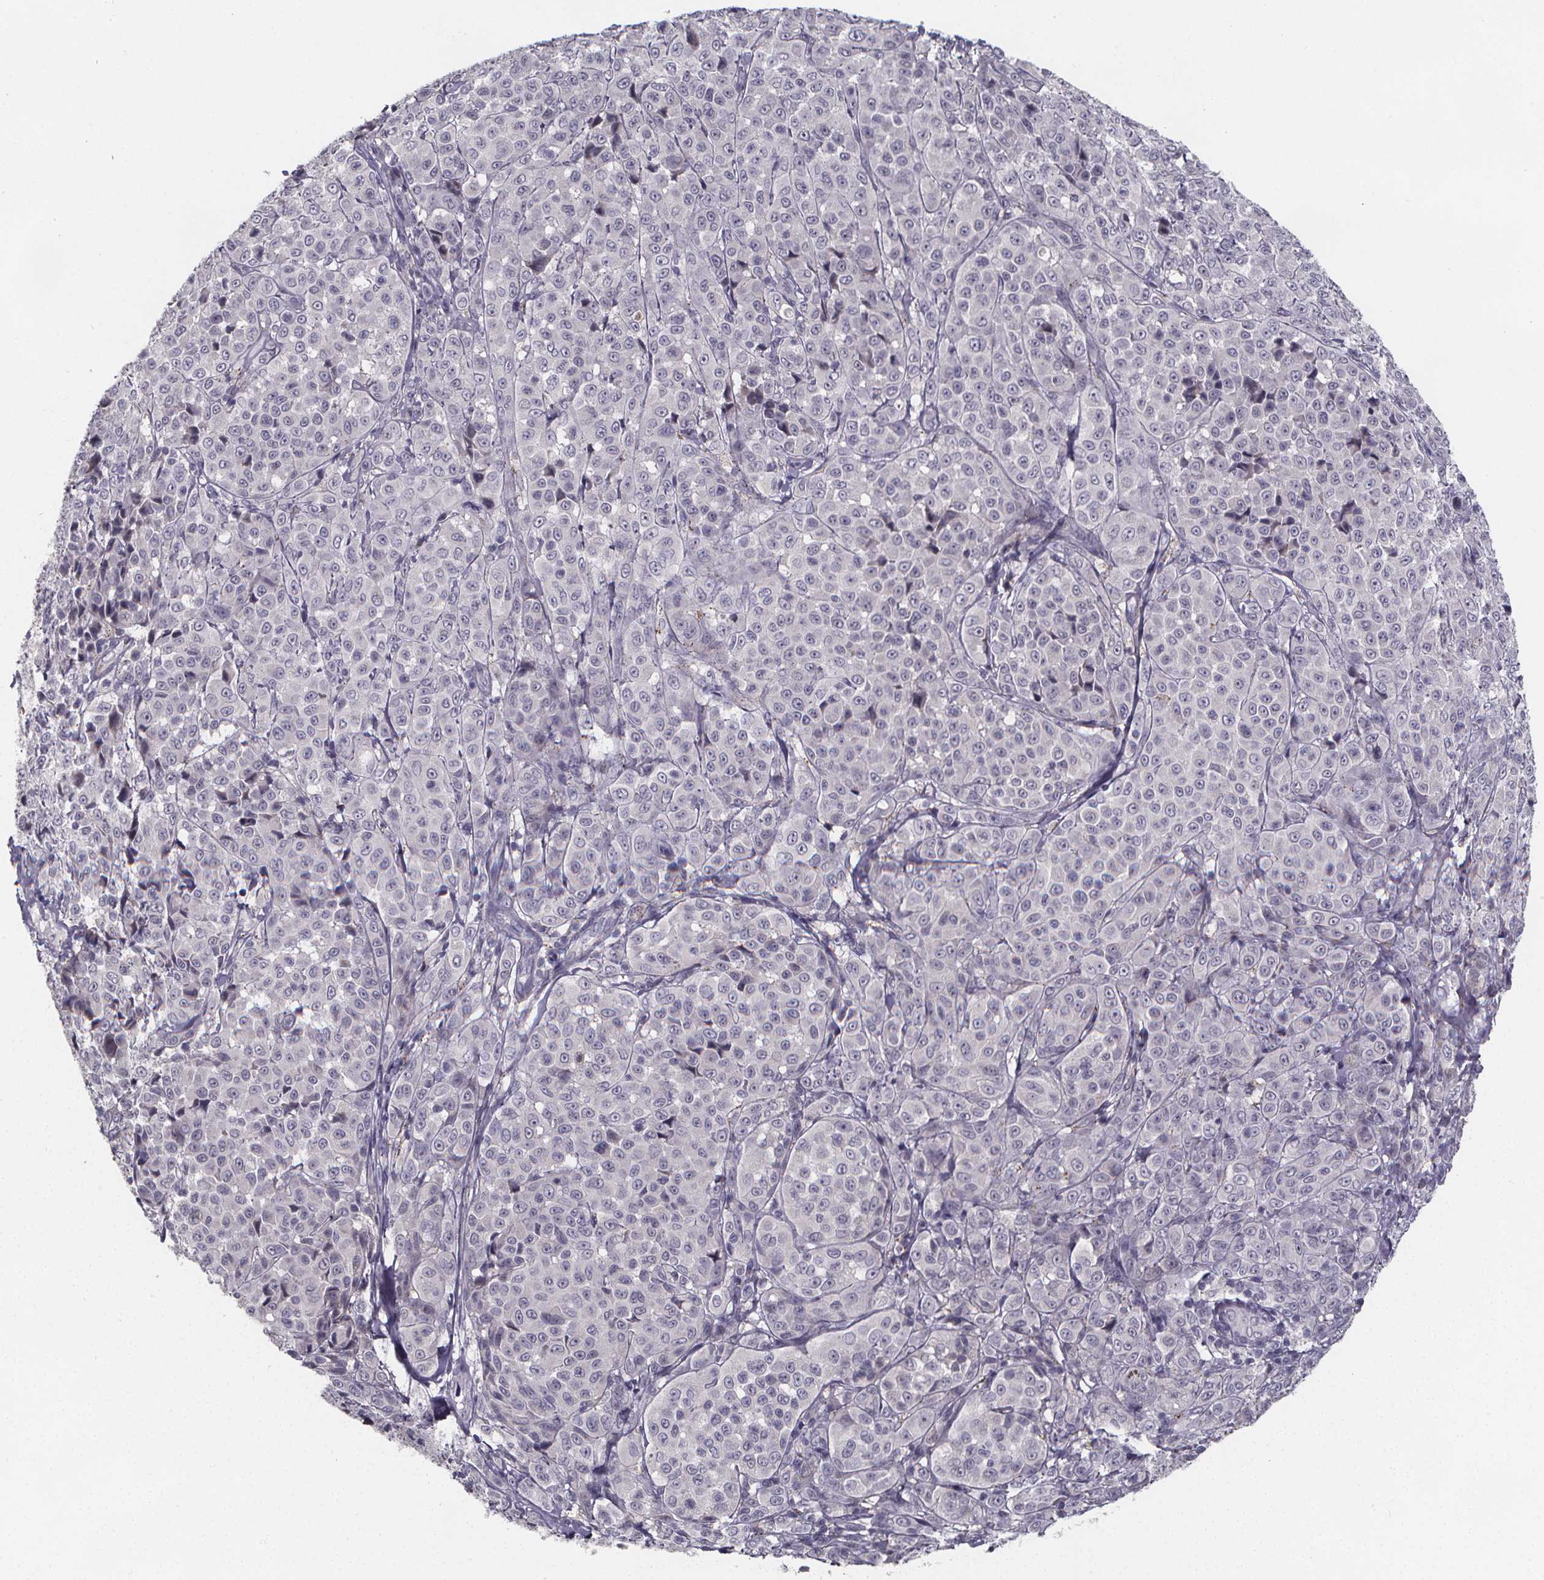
{"staining": {"intensity": "negative", "quantity": "none", "location": "none"}, "tissue": "melanoma", "cell_type": "Tumor cells", "image_type": "cancer", "snomed": [{"axis": "morphology", "description": "Malignant melanoma, NOS"}, {"axis": "topography", "description": "Skin"}], "caption": "Immunohistochemistry (IHC) histopathology image of human melanoma stained for a protein (brown), which demonstrates no expression in tumor cells. The staining was performed using DAB (3,3'-diaminobenzidine) to visualize the protein expression in brown, while the nuclei were stained in blue with hematoxylin (Magnification: 20x).", "gene": "AGT", "patient": {"sex": "male", "age": 89}}